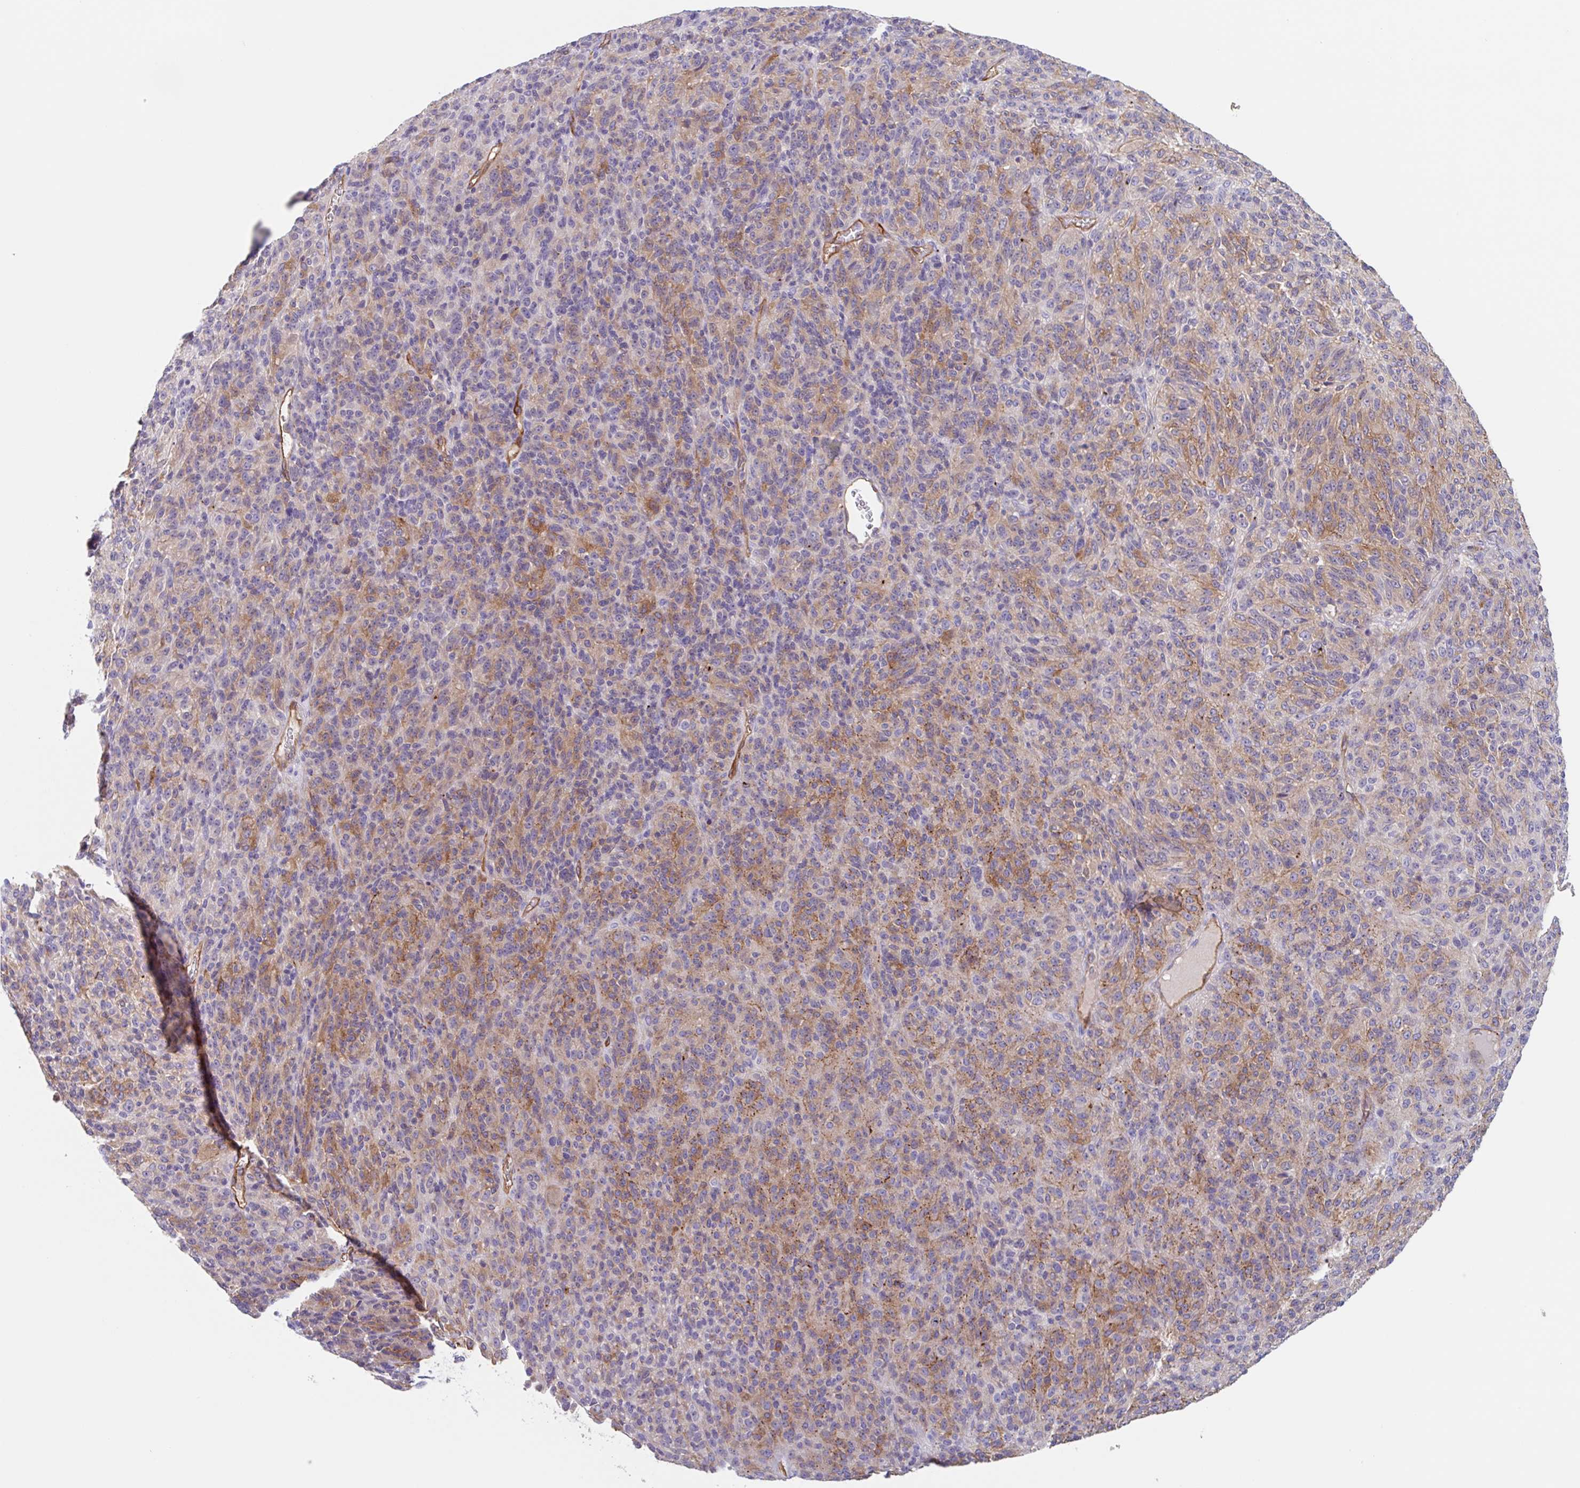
{"staining": {"intensity": "moderate", "quantity": ">75%", "location": "cytoplasmic/membranous"}, "tissue": "melanoma", "cell_type": "Tumor cells", "image_type": "cancer", "snomed": [{"axis": "morphology", "description": "Malignant melanoma, Metastatic site"}, {"axis": "topography", "description": "Brain"}], "caption": "Immunohistochemical staining of human melanoma reveals moderate cytoplasmic/membranous protein expression in approximately >75% of tumor cells.", "gene": "EHD4", "patient": {"sex": "female", "age": 56}}